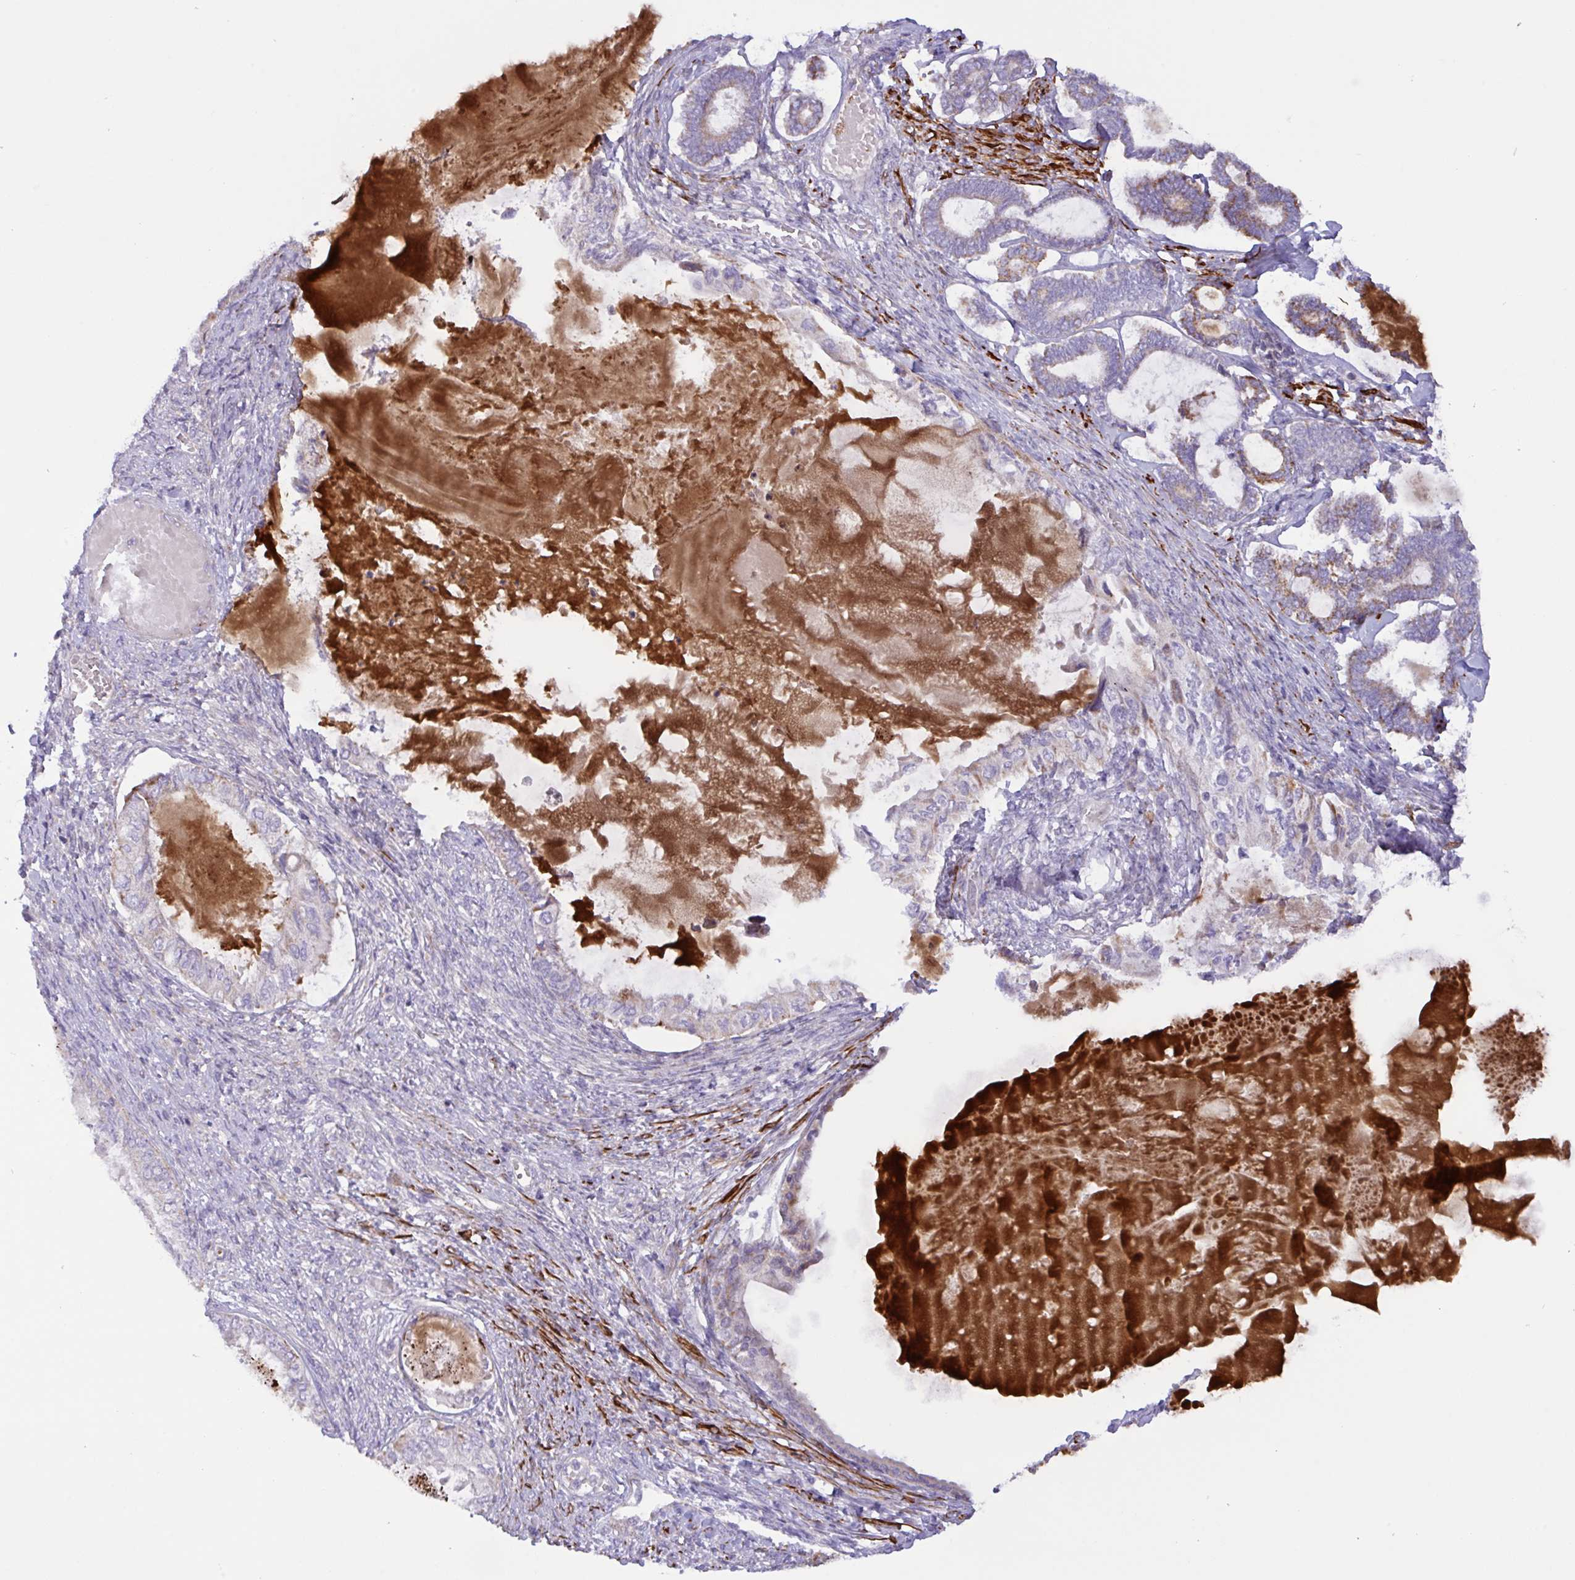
{"staining": {"intensity": "moderate", "quantity": "<25%", "location": "cytoplasmic/membranous"}, "tissue": "ovarian cancer", "cell_type": "Tumor cells", "image_type": "cancer", "snomed": [{"axis": "morphology", "description": "Carcinoma, endometroid"}, {"axis": "topography", "description": "Ovary"}], "caption": "Ovarian cancer stained with immunohistochemistry (IHC) exhibits moderate cytoplasmic/membranous expression in about <25% of tumor cells.", "gene": "CHDH", "patient": {"sex": "female", "age": 70}}